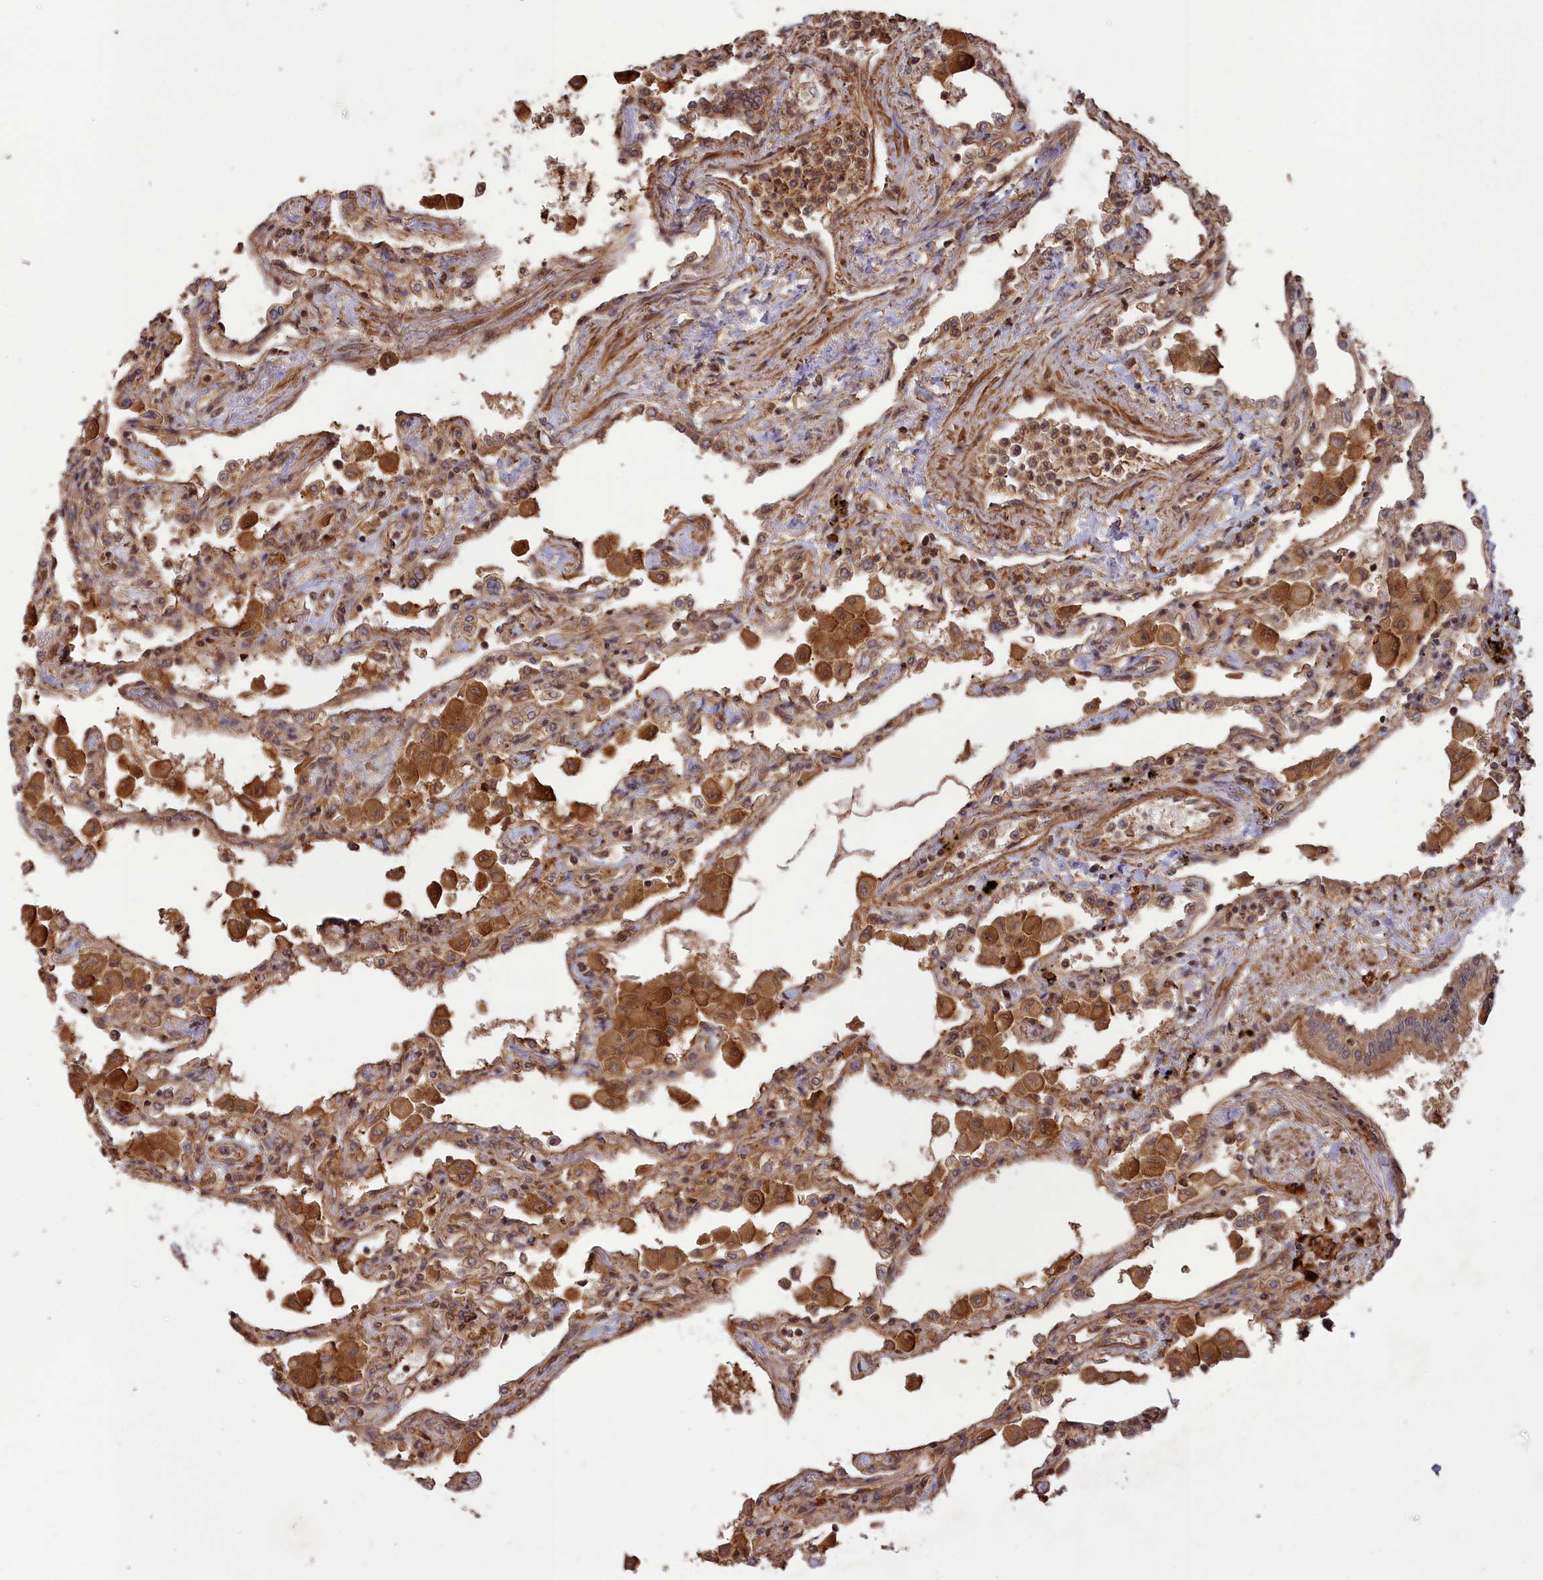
{"staining": {"intensity": "moderate", "quantity": ">75%", "location": "cytoplasmic/membranous,nuclear"}, "tissue": "lung", "cell_type": "Alveolar cells", "image_type": "normal", "snomed": [{"axis": "morphology", "description": "Normal tissue, NOS"}, {"axis": "topography", "description": "Bronchus"}, {"axis": "topography", "description": "Lung"}], "caption": "Immunohistochemistry image of unremarkable lung: lung stained using immunohistochemistry (IHC) displays medium levels of moderate protein expression localized specifically in the cytoplasmic/membranous,nuclear of alveolar cells, appearing as a cytoplasmic/membranous,nuclear brown color.", "gene": "CCDC174", "patient": {"sex": "female", "age": 49}}